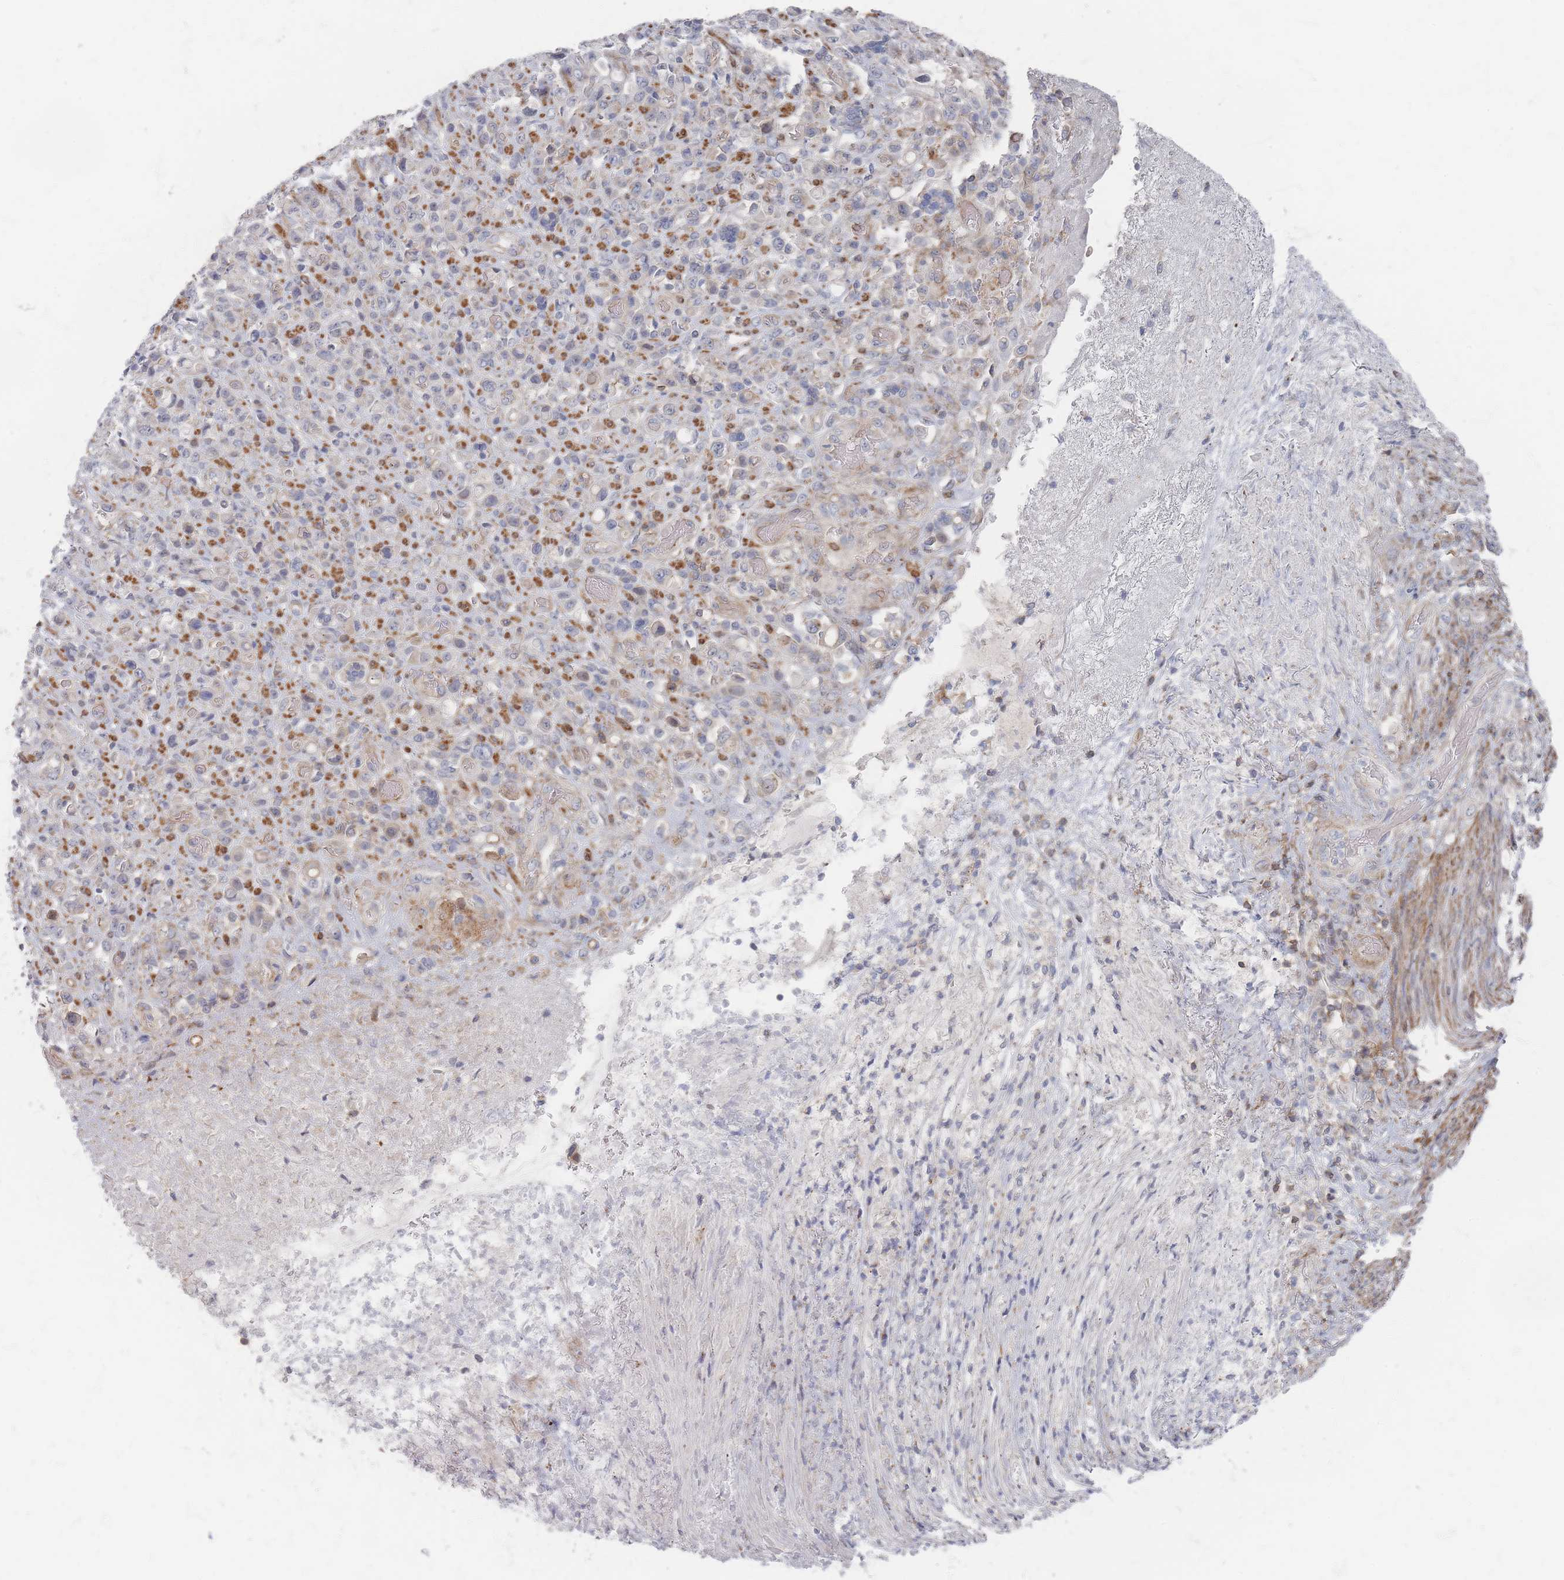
{"staining": {"intensity": "negative", "quantity": "none", "location": "none"}, "tissue": "stomach cancer", "cell_type": "Tumor cells", "image_type": "cancer", "snomed": [{"axis": "morphology", "description": "Normal tissue, NOS"}, {"axis": "morphology", "description": "Adenocarcinoma, NOS"}, {"axis": "topography", "description": "Stomach"}], "caption": "Immunohistochemical staining of human adenocarcinoma (stomach) shows no significant staining in tumor cells. (Brightfield microscopy of DAB immunohistochemistry at high magnification).", "gene": "ZNF852", "patient": {"sex": "female", "age": 79}}